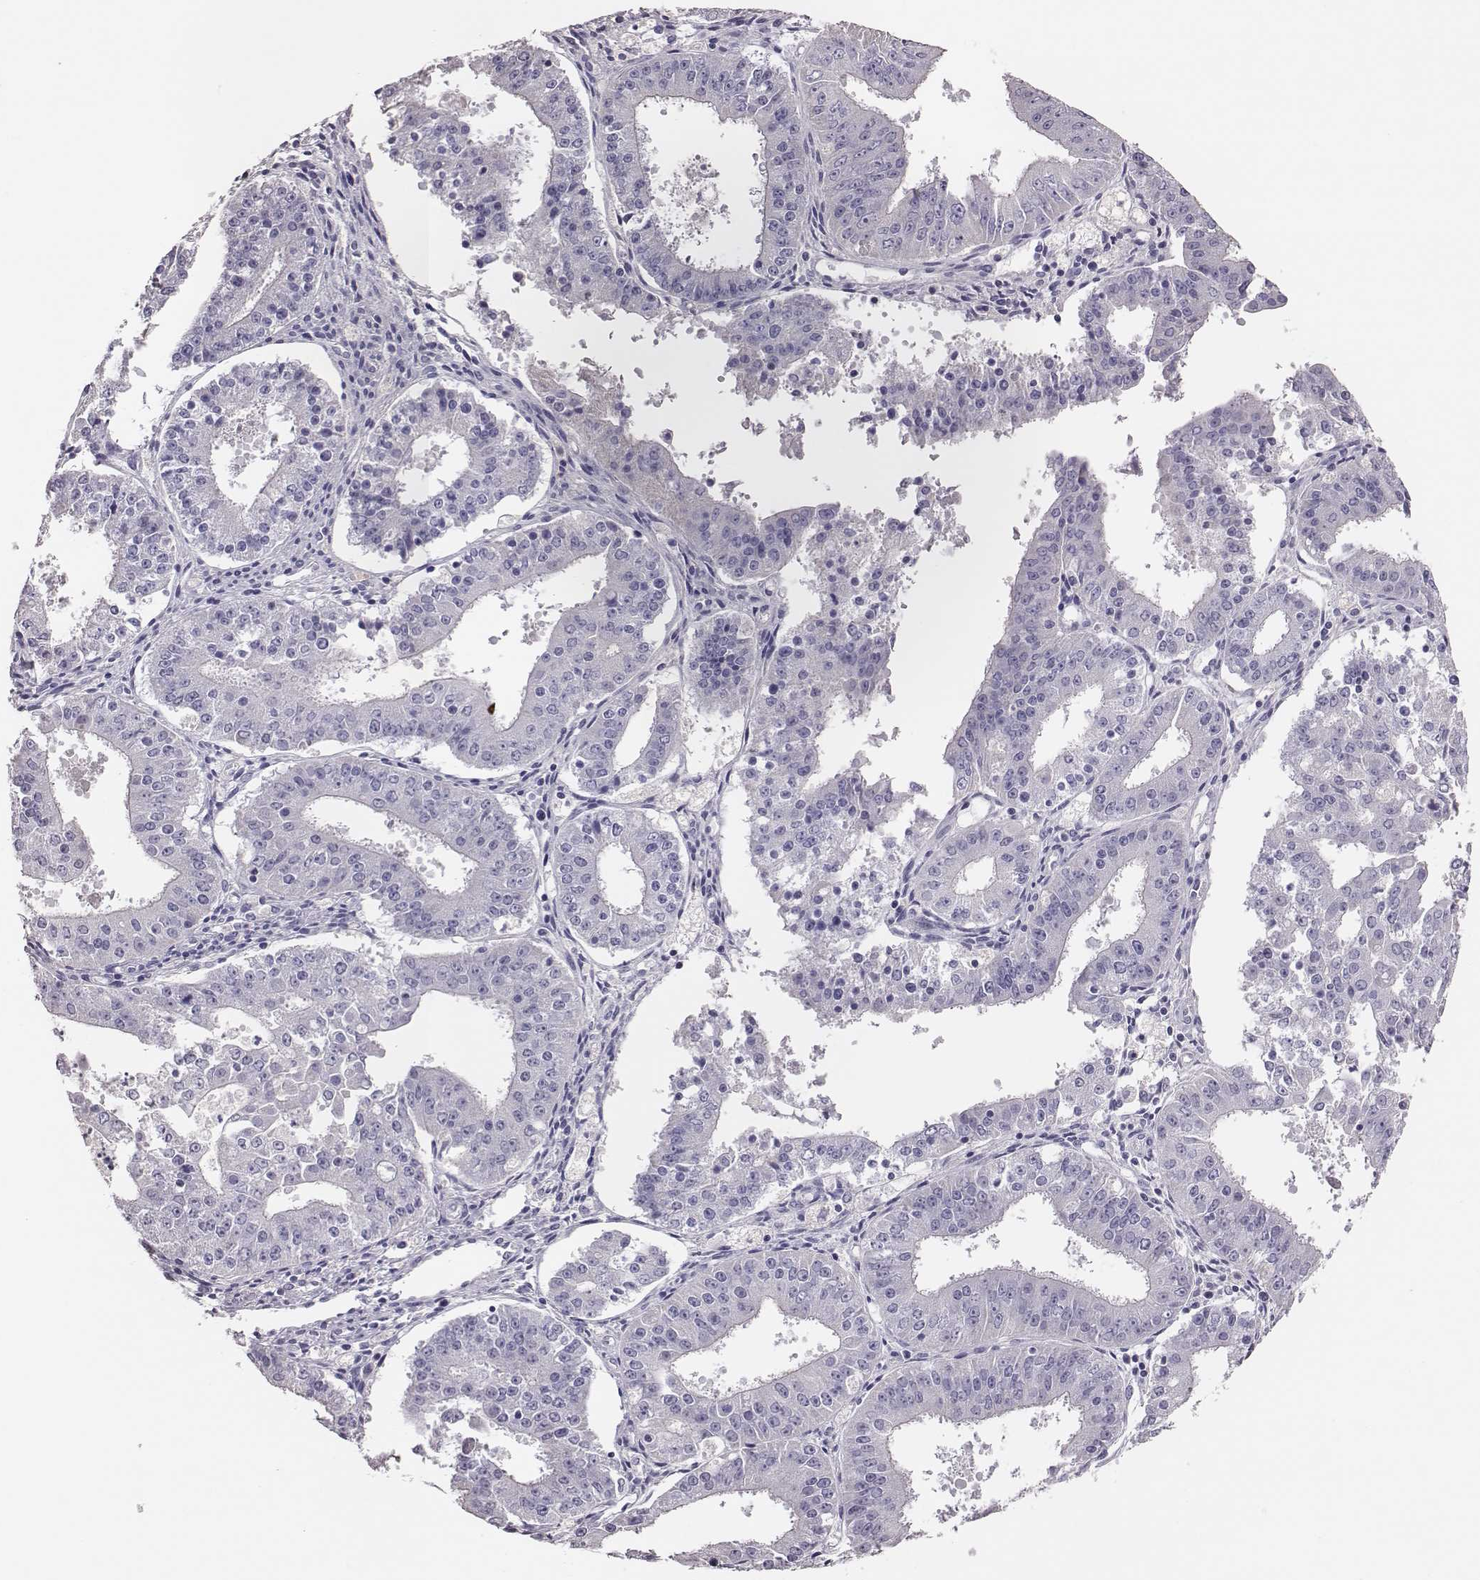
{"staining": {"intensity": "negative", "quantity": "none", "location": "none"}, "tissue": "ovarian cancer", "cell_type": "Tumor cells", "image_type": "cancer", "snomed": [{"axis": "morphology", "description": "Carcinoma, endometroid"}, {"axis": "topography", "description": "Ovary"}], "caption": "Tumor cells are negative for protein expression in human ovarian cancer.", "gene": "P2RY10", "patient": {"sex": "female", "age": 42}}